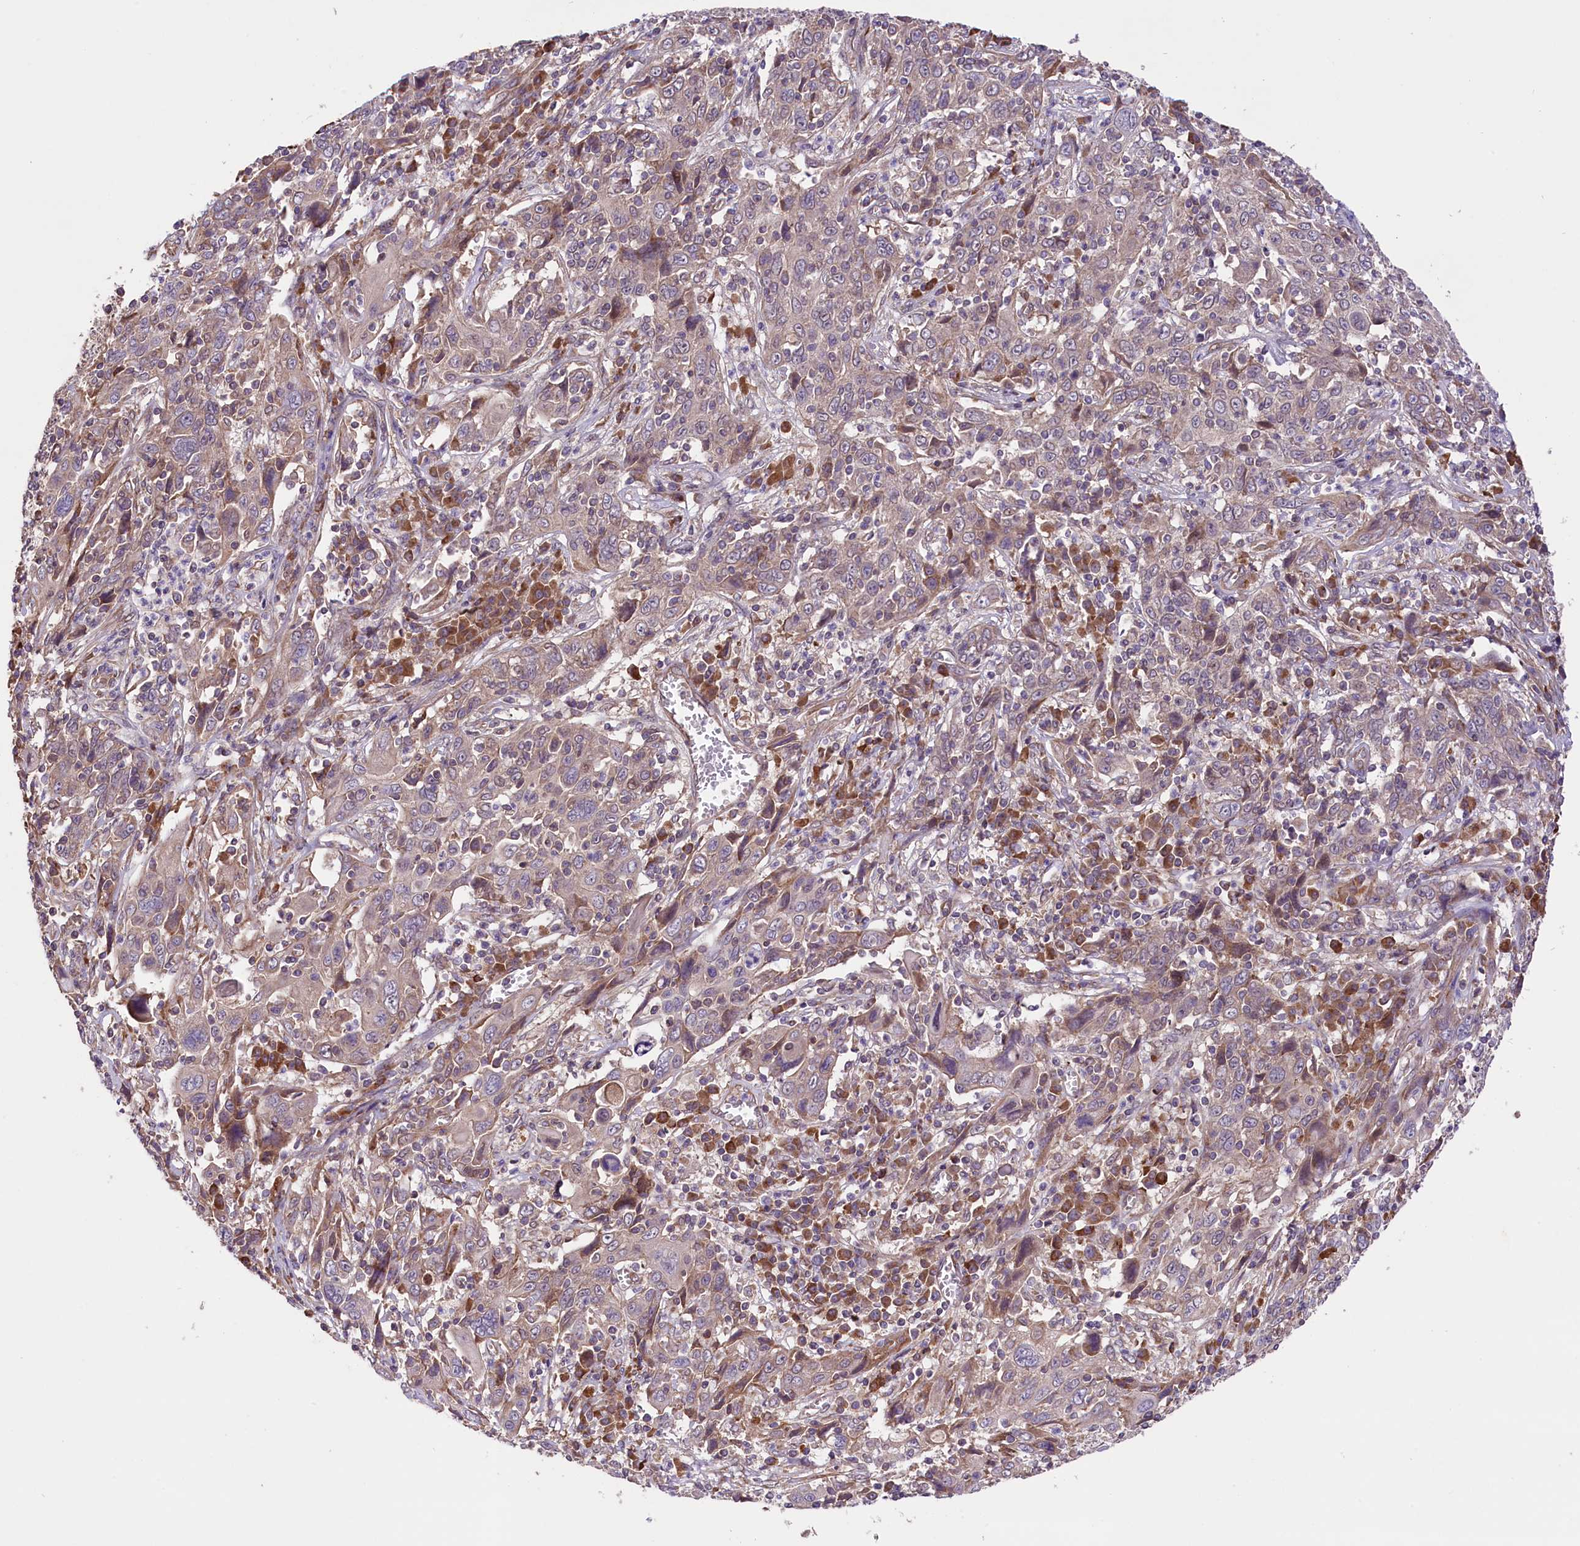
{"staining": {"intensity": "negative", "quantity": "none", "location": "none"}, "tissue": "cervical cancer", "cell_type": "Tumor cells", "image_type": "cancer", "snomed": [{"axis": "morphology", "description": "Squamous cell carcinoma, NOS"}, {"axis": "topography", "description": "Cervix"}], "caption": "DAB immunohistochemical staining of human cervical cancer (squamous cell carcinoma) displays no significant staining in tumor cells. Nuclei are stained in blue.", "gene": "HDAC5", "patient": {"sex": "female", "age": 46}}